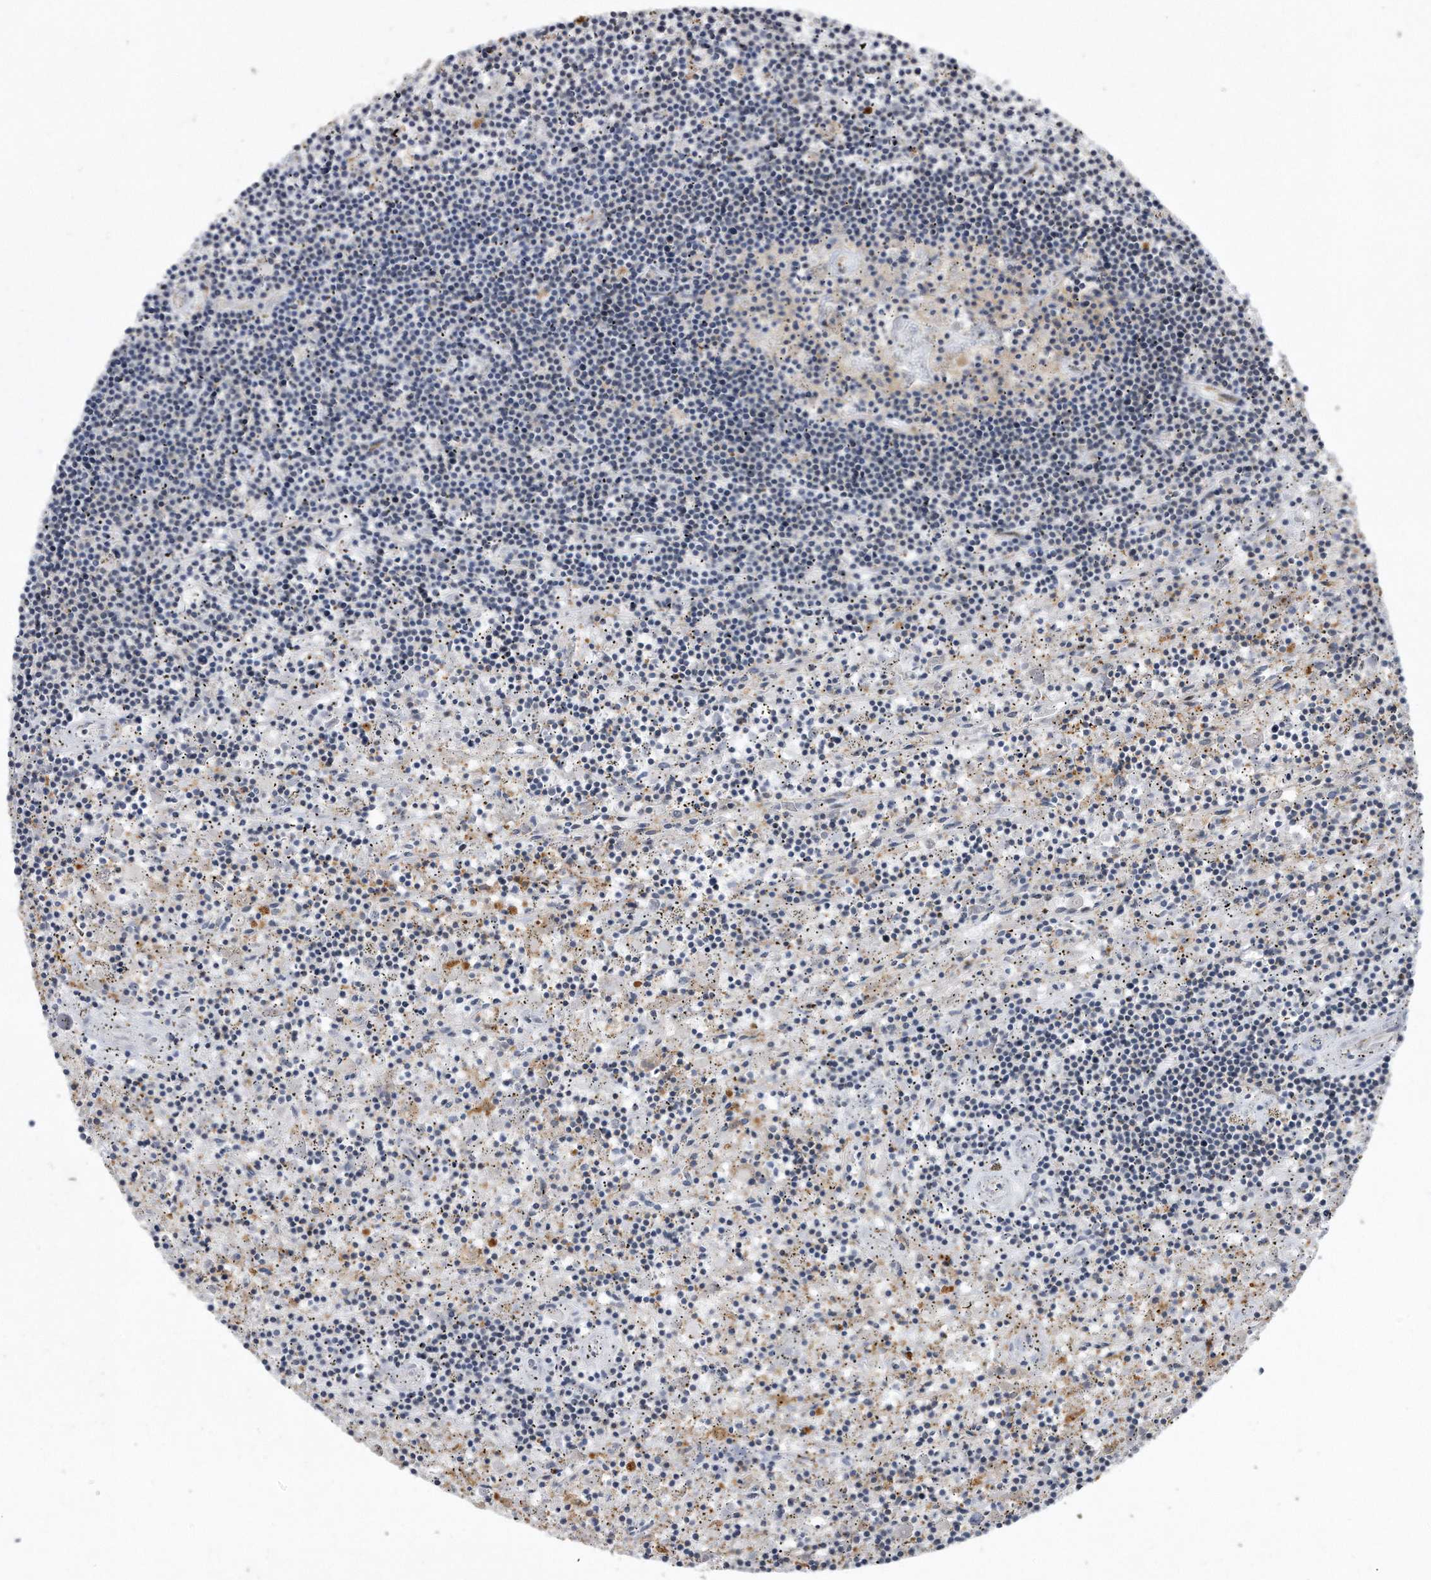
{"staining": {"intensity": "negative", "quantity": "none", "location": "none"}, "tissue": "lymphoma", "cell_type": "Tumor cells", "image_type": "cancer", "snomed": [{"axis": "morphology", "description": "Malignant lymphoma, non-Hodgkin's type, Low grade"}, {"axis": "topography", "description": "Spleen"}], "caption": "There is no significant staining in tumor cells of lymphoma.", "gene": "PGBD2", "patient": {"sex": "male", "age": 76}}